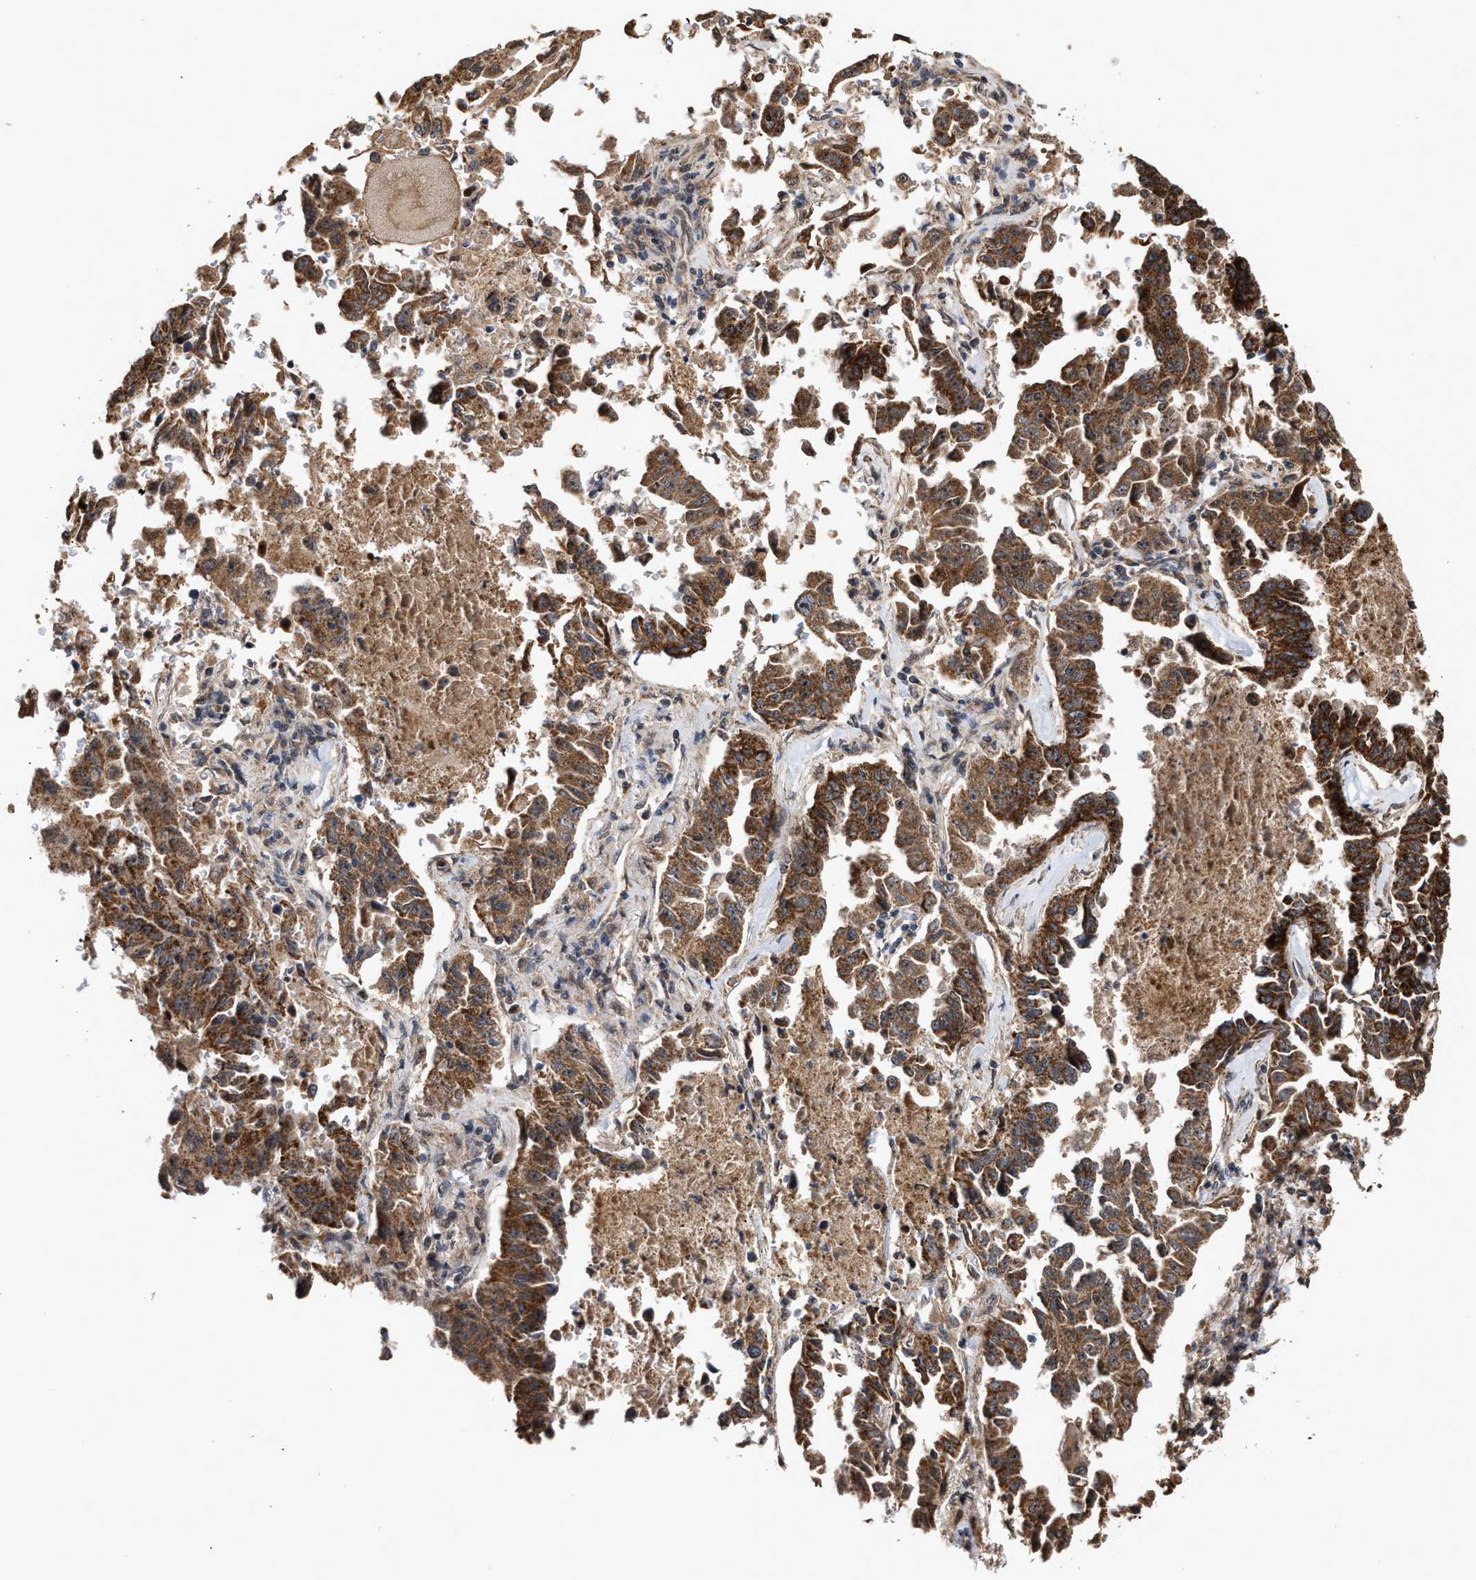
{"staining": {"intensity": "strong", "quantity": ">75%", "location": "cytoplasmic/membranous"}, "tissue": "lung cancer", "cell_type": "Tumor cells", "image_type": "cancer", "snomed": [{"axis": "morphology", "description": "Adenocarcinoma, NOS"}, {"axis": "topography", "description": "Lung"}], "caption": "An IHC micrograph of tumor tissue is shown. Protein staining in brown shows strong cytoplasmic/membranous positivity in adenocarcinoma (lung) within tumor cells.", "gene": "EXOSC2", "patient": {"sex": "female", "age": 51}}